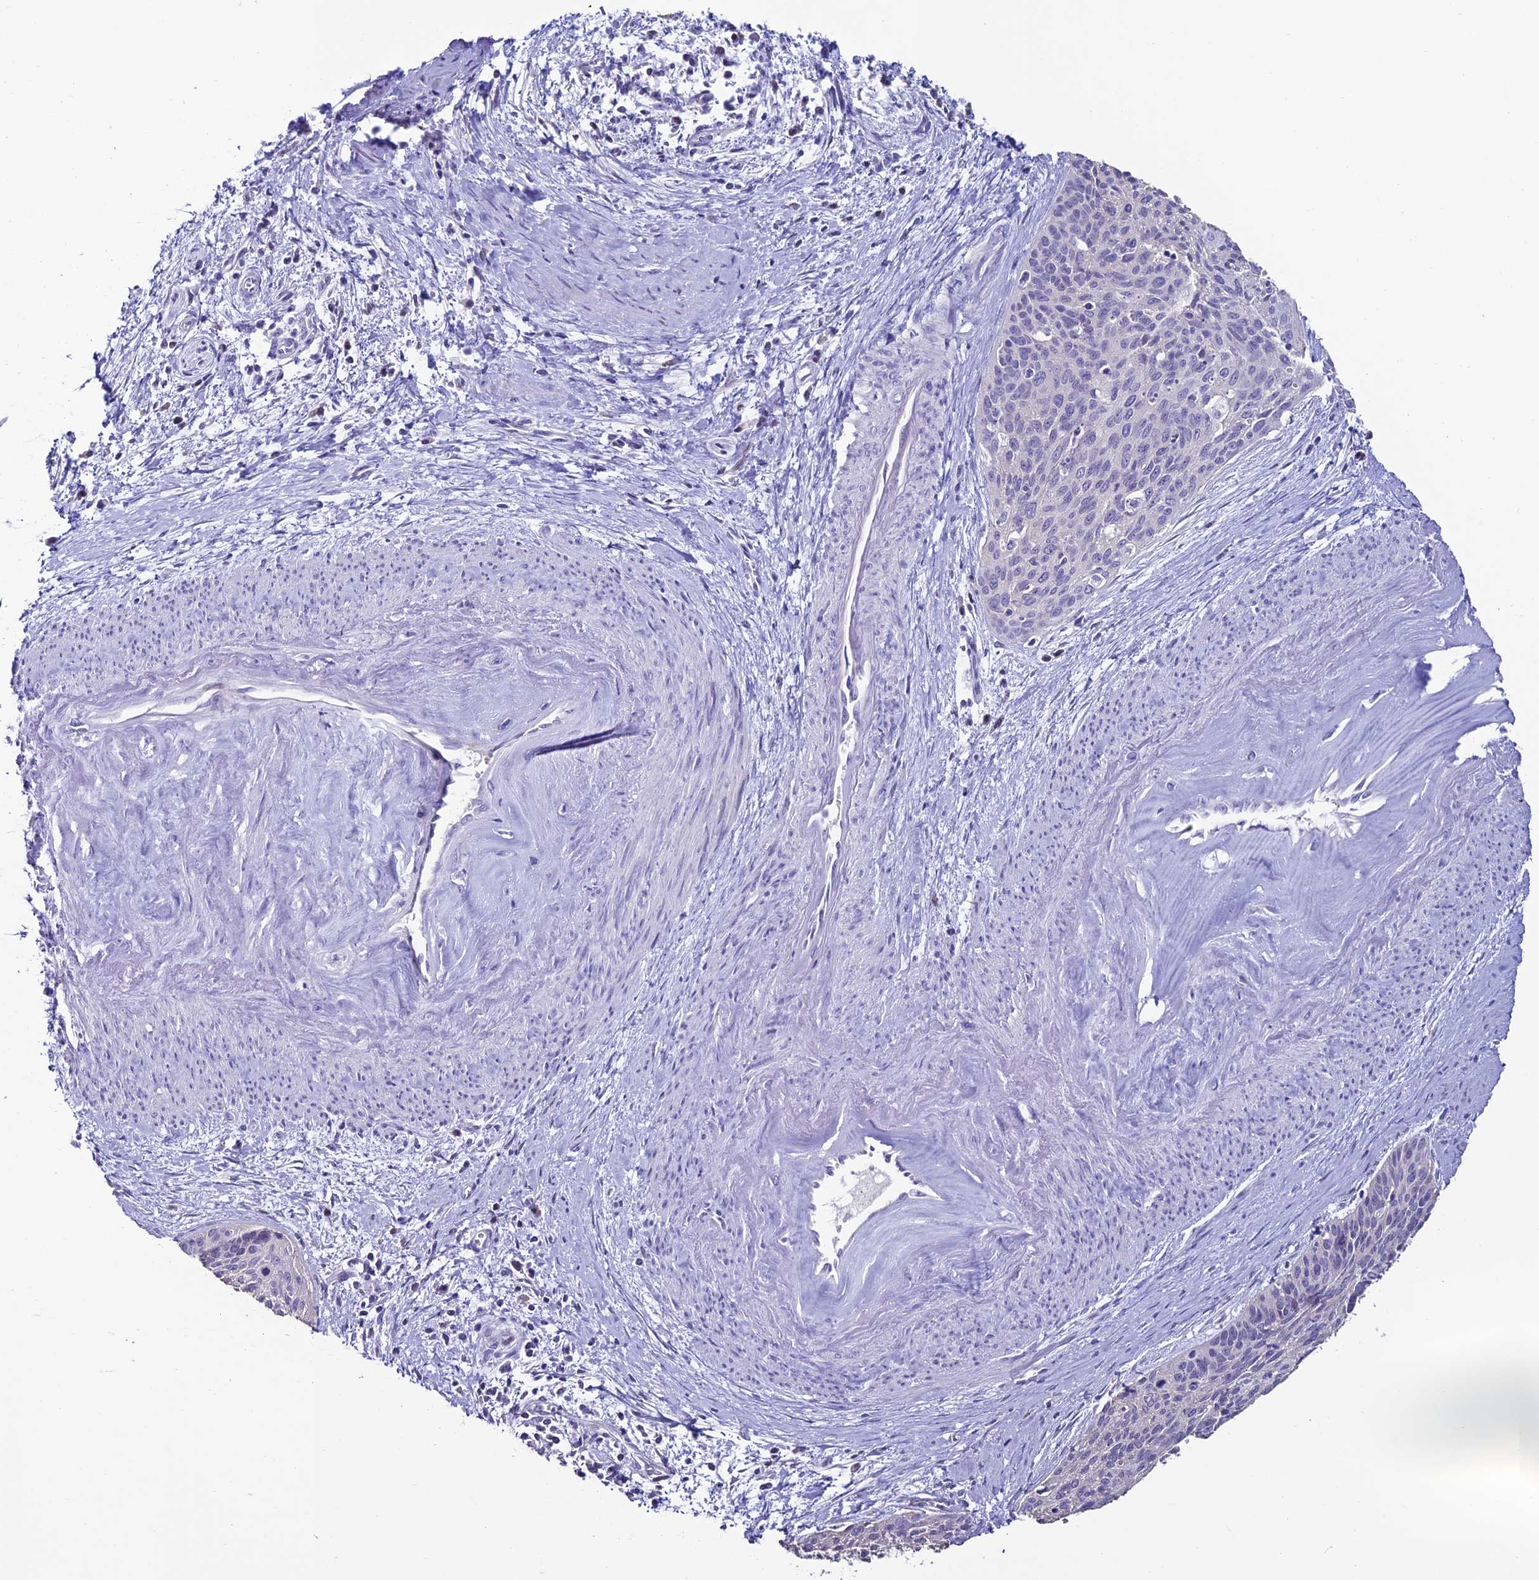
{"staining": {"intensity": "negative", "quantity": "none", "location": "none"}, "tissue": "cervical cancer", "cell_type": "Tumor cells", "image_type": "cancer", "snomed": [{"axis": "morphology", "description": "Squamous cell carcinoma, NOS"}, {"axis": "topography", "description": "Cervix"}], "caption": "This is an immunohistochemistry (IHC) photomicrograph of human cervical squamous cell carcinoma. There is no staining in tumor cells.", "gene": "SLC10A1", "patient": {"sex": "female", "age": 55}}